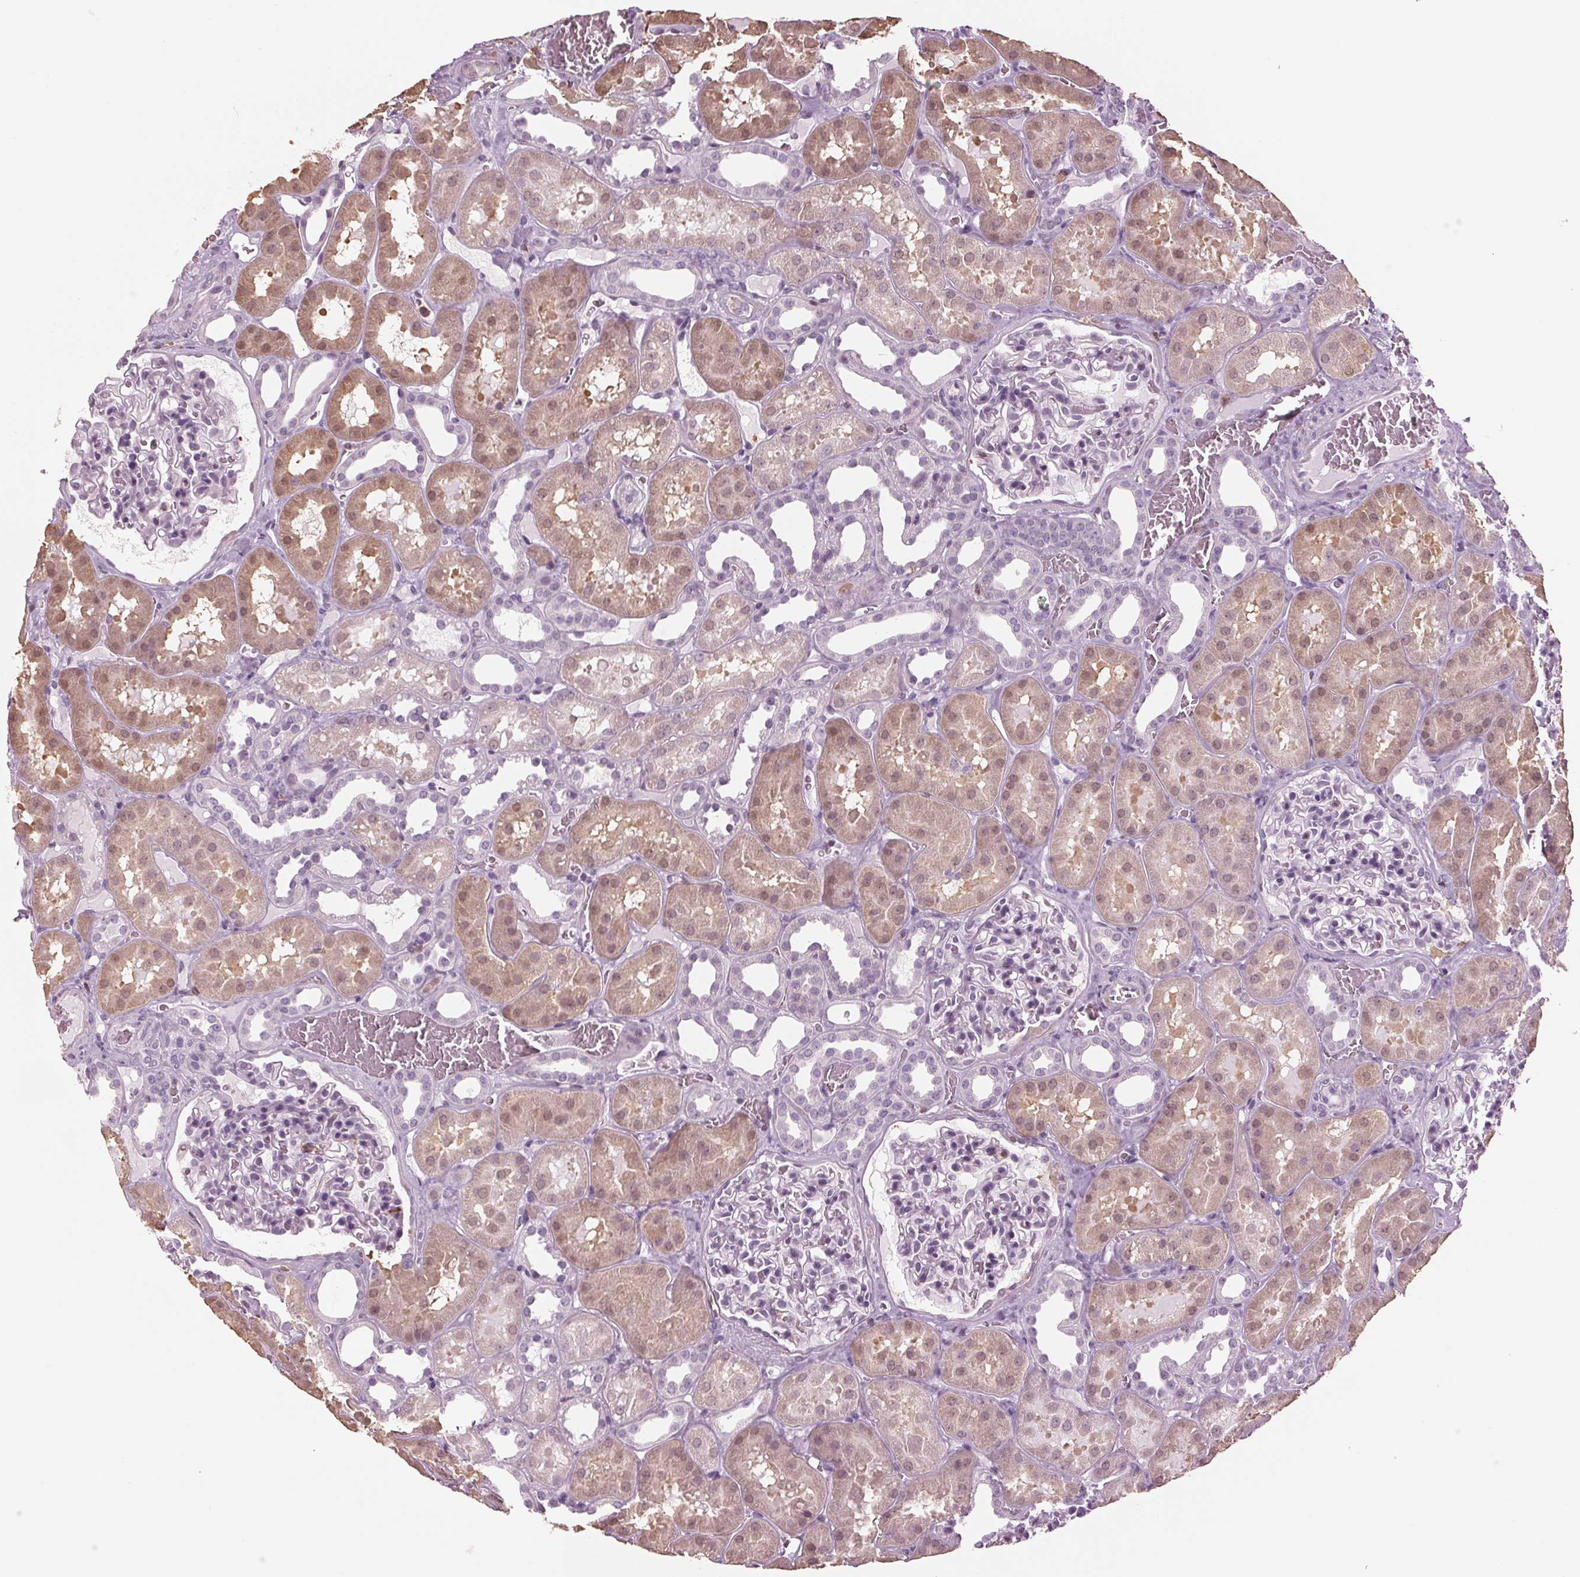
{"staining": {"intensity": "negative", "quantity": "none", "location": "none"}, "tissue": "kidney", "cell_type": "Cells in glomeruli", "image_type": "normal", "snomed": [{"axis": "morphology", "description": "Normal tissue, NOS"}, {"axis": "topography", "description": "Kidney"}], "caption": "Human kidney stained for a protein using IHC shows no positivity in cells in glomeruli.", "gene": "BTLA", "patient": {"sex": "female", "age": 41}}